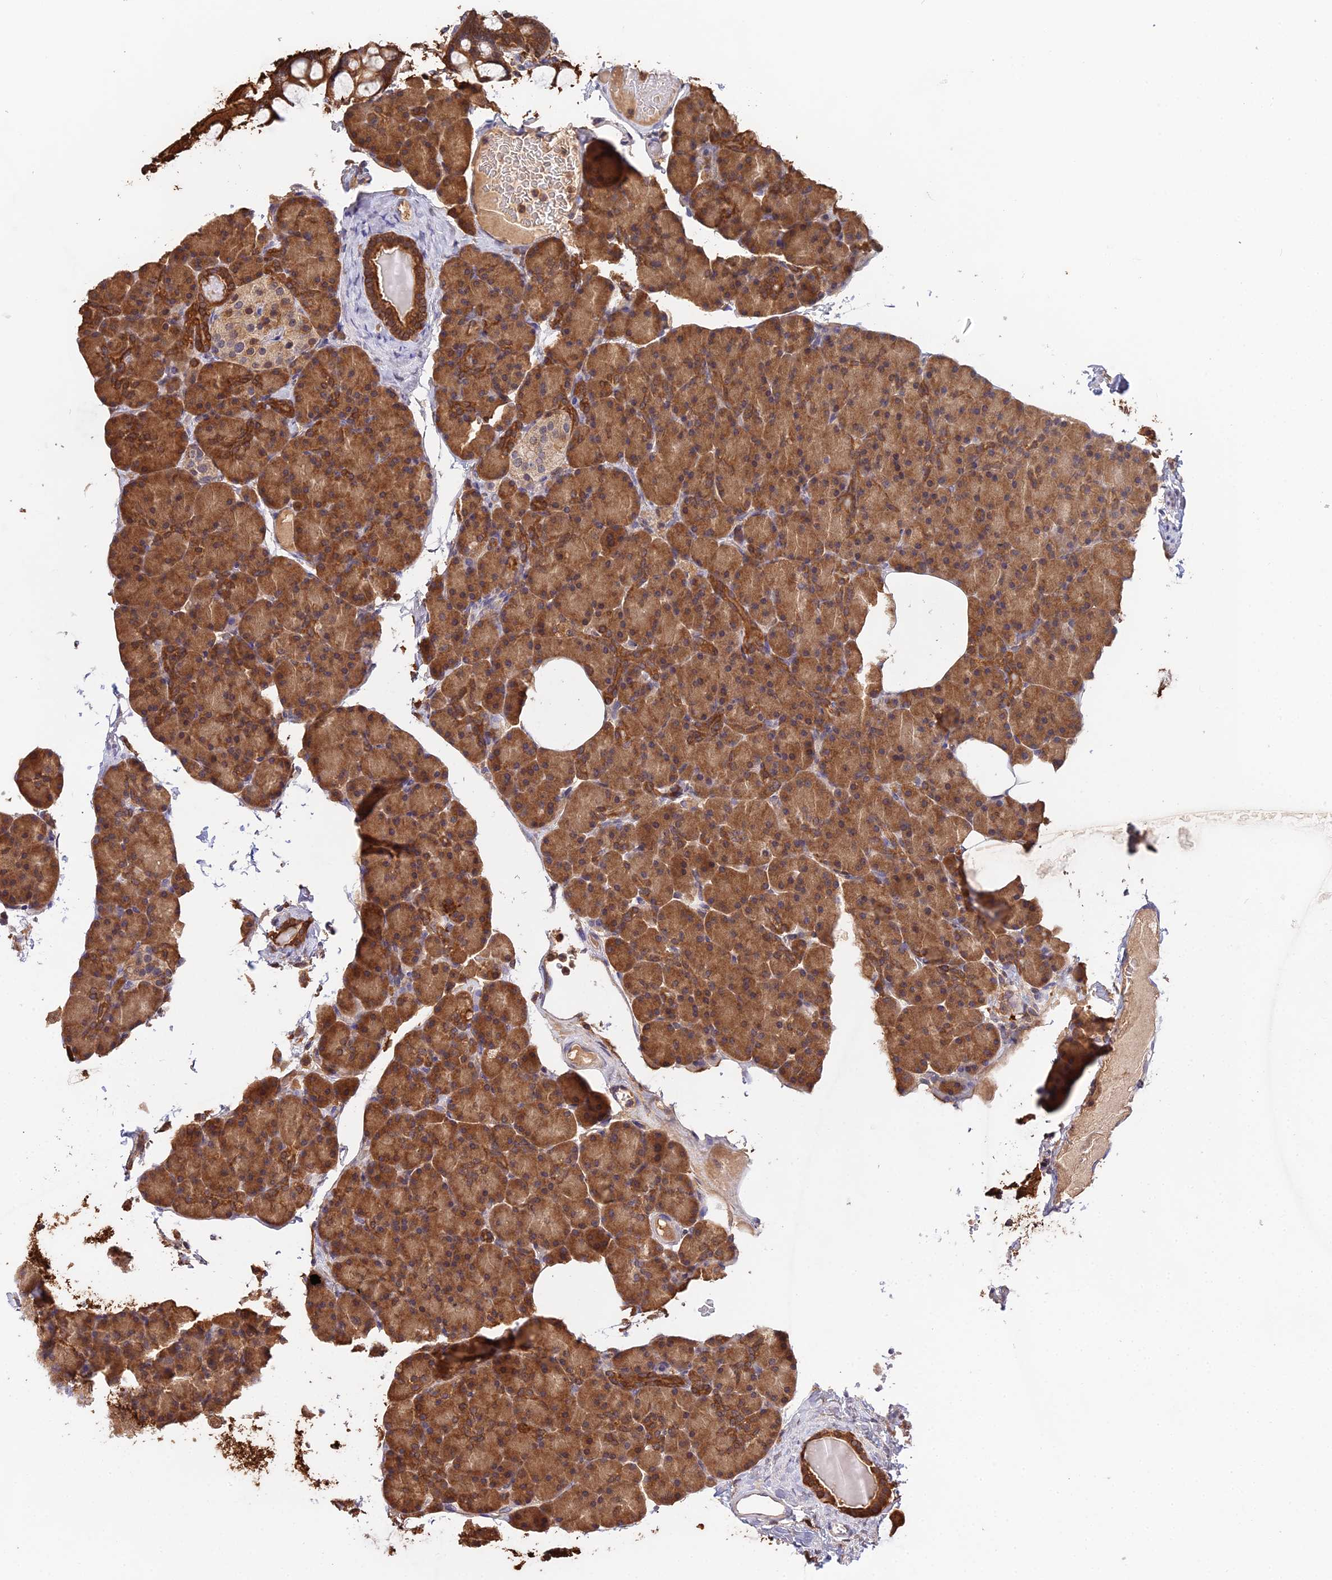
{"staining": {"intensity": "strong", "quantity": ">75%", "location": "cytoplasmic/membranous"}, "tissue": "pancreas", "cell_type": "Exocrine glandular cells", "image_type": "normal", "snomed": [{"axis": "morphology", "description": "Normal tissue, NOS"}, {"axis": "topography", "description": "Pancreas"}], "caption": "Immunohistochemistry micrograph of normal pancreas: pancreas stained using IHC exhibits high levels of strong protein expression localized specifically in the cytoplasmic/membranous of exocrine glandular cells, appearing as a cytoplasmic/membranous brown color.", "gene": "FBP1", "patient": {"sex": "female", "age": 43}}